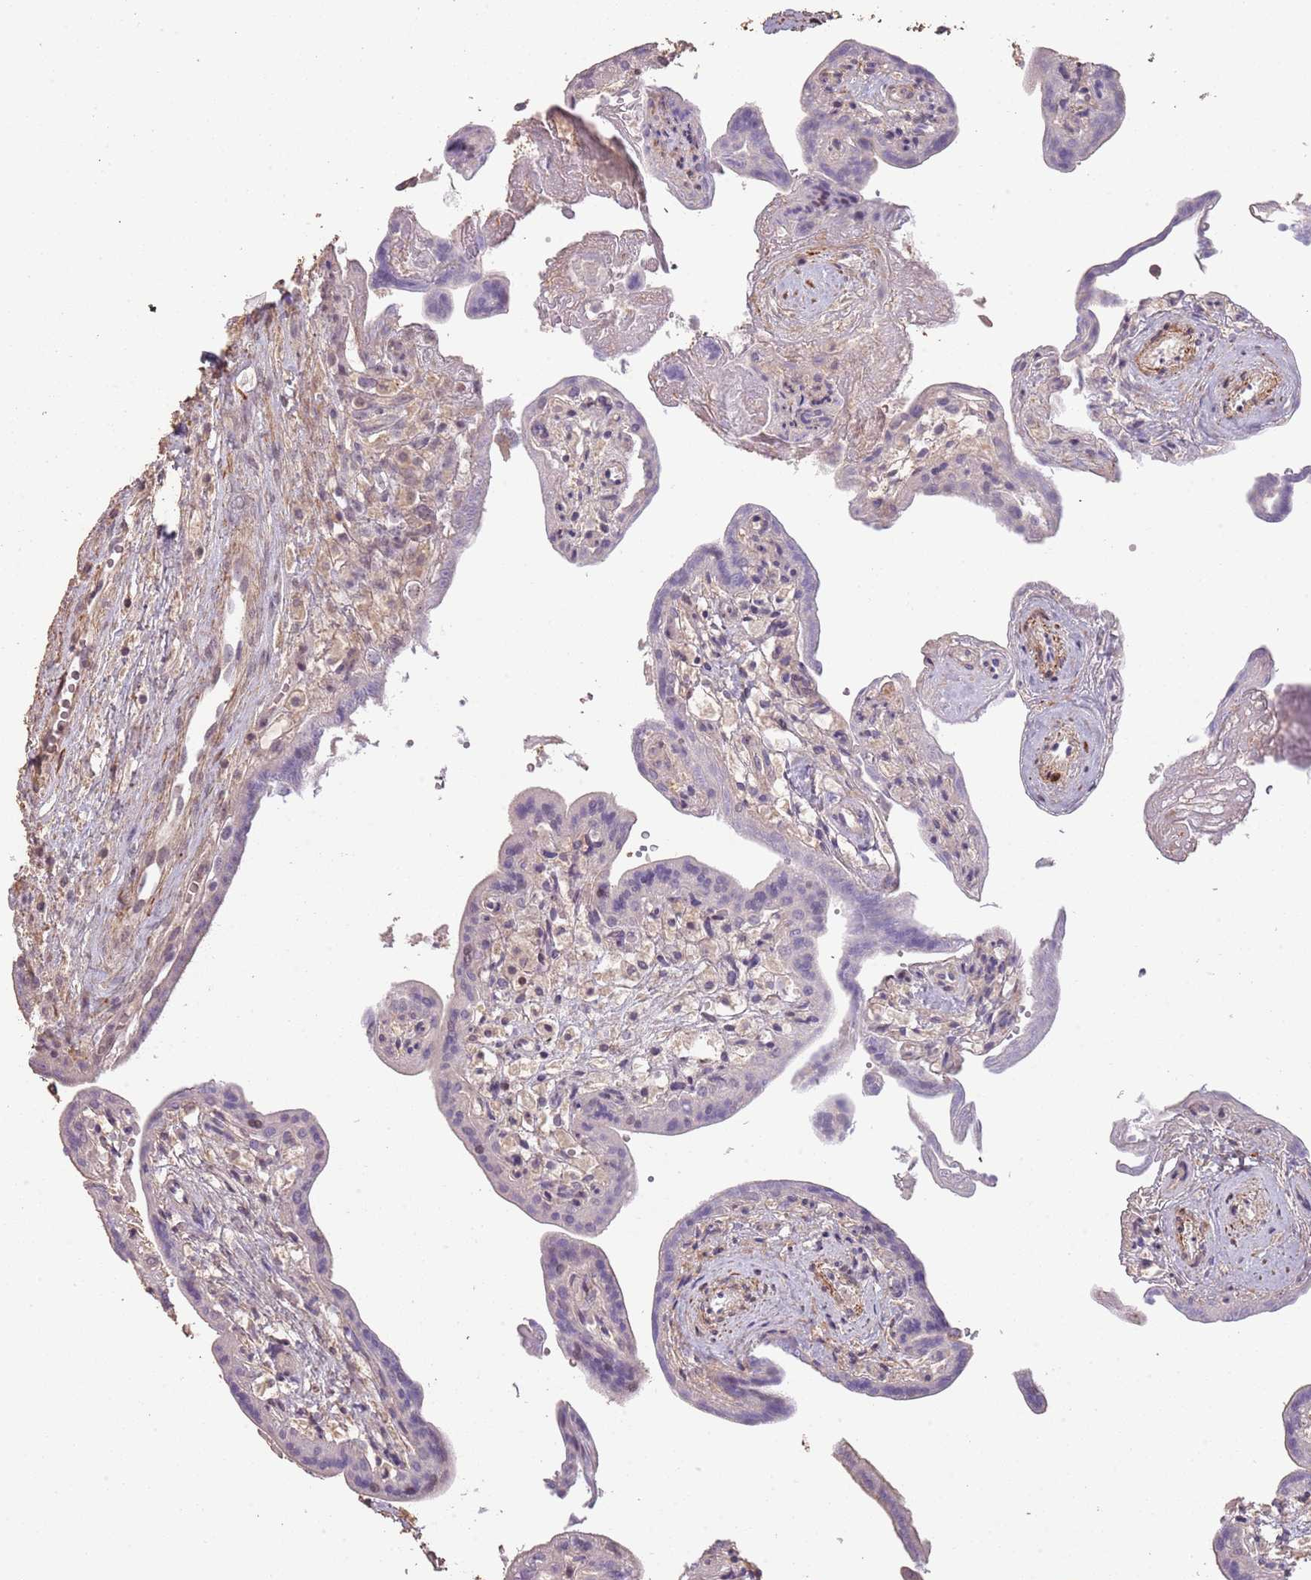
{"staining": {"intensity": "weak", "quantity": "<25%", "location": "cytoplasmic/membranous"}, "tissue": "placenta", "cell_type": "Trophoblastic cells", "image_type": "normal", "snomed": [{"axis": "morphology", "description": "Normal tissue, NOS"}, {"axis": "topography", "description": "Placenta"}], "caption": "Immunohistochemistry photomicrograph of unremarkable placenta: placenta stained with DAB reveals no significant protein staining in trophoblastic cells.", "gene": "ADTRP", "patient": {"sex": "female", "age": 37}}